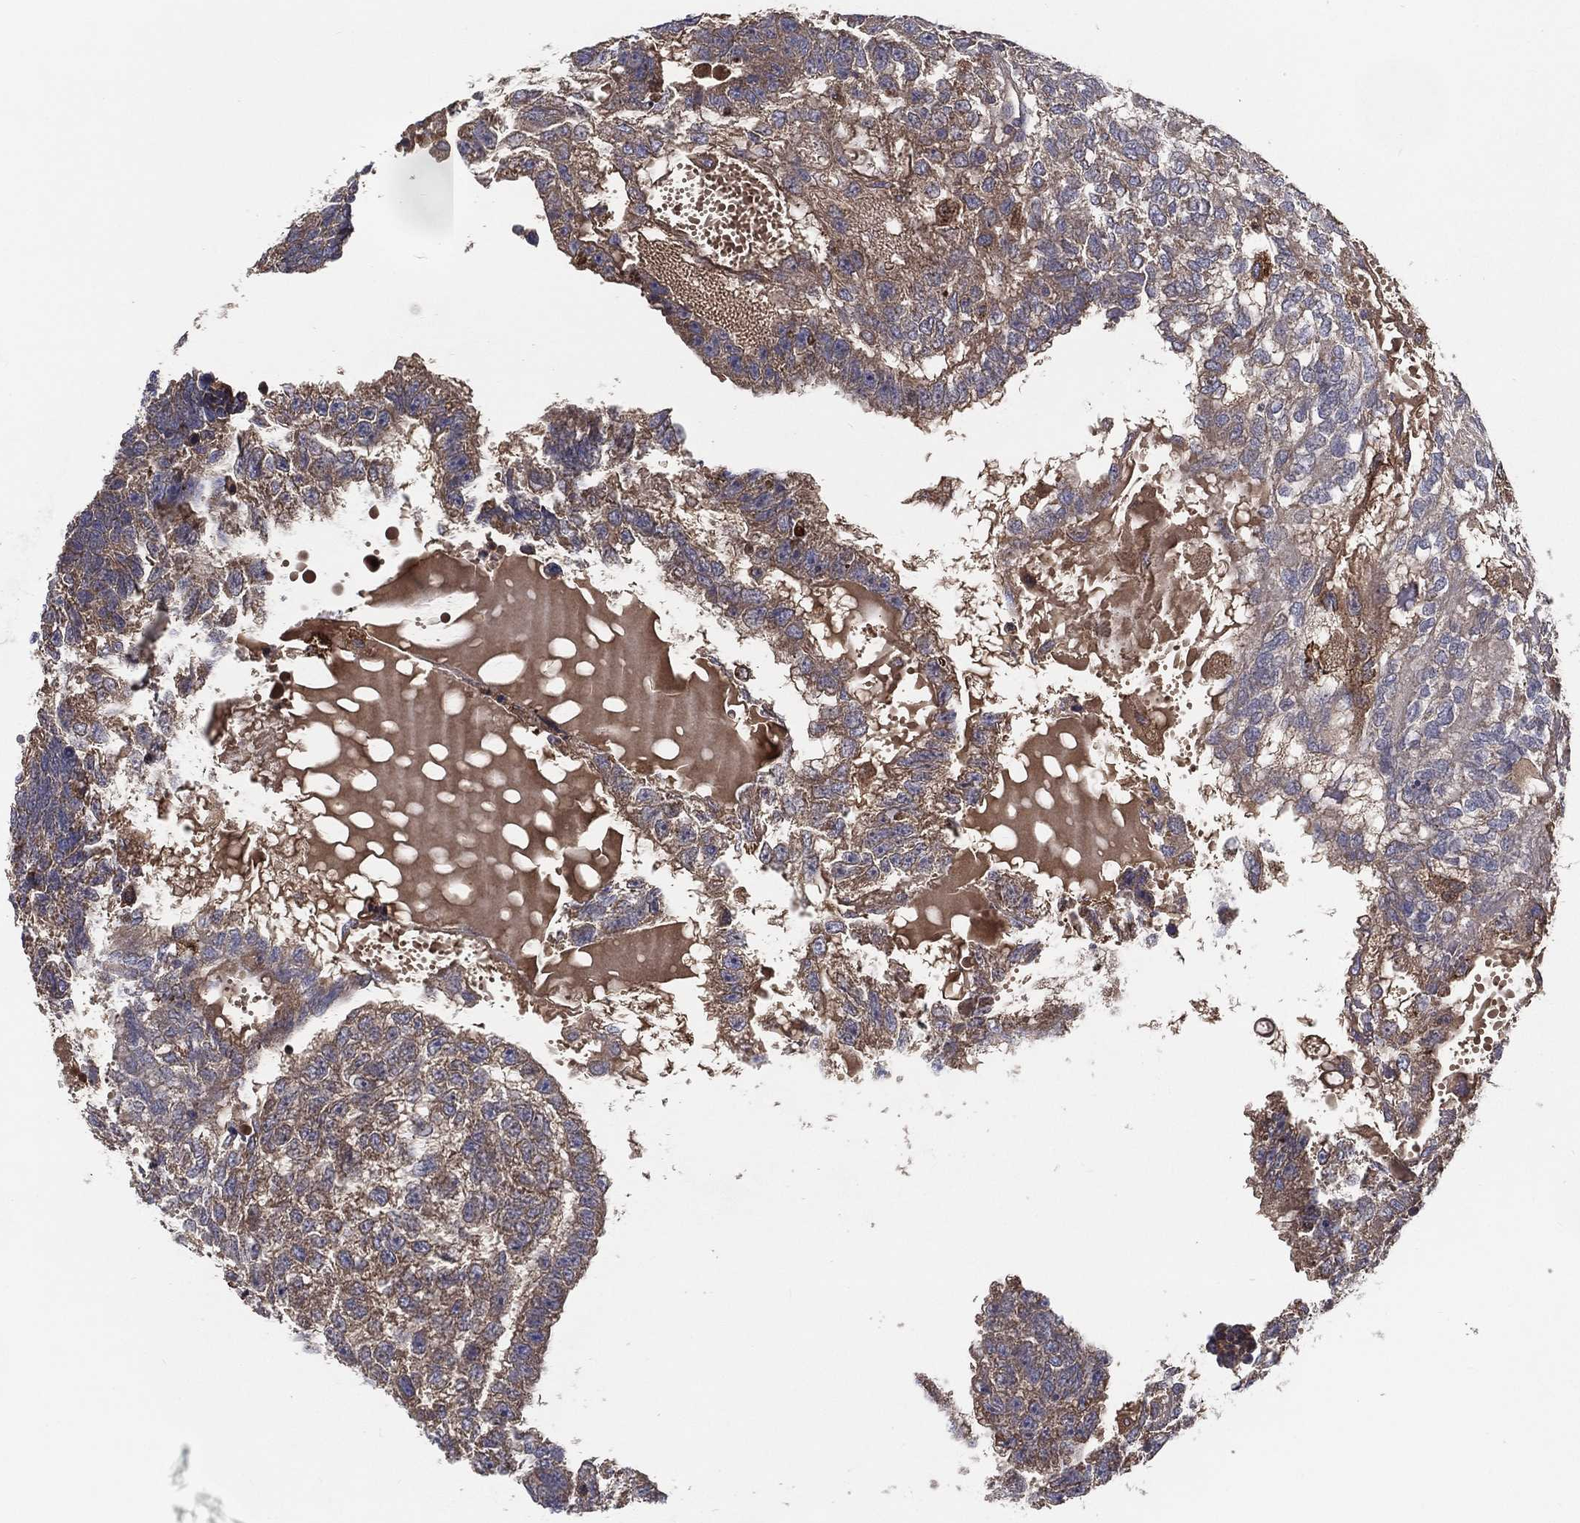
{"staining": {"intensity": "moderate", "quantity": "<25%", "location": "cytoplasmic/membranous"}, "tissue": "testis cancer", "cell_type": "Tumor cells", "image_type": "cancer", "snomed": [{"axis": "morphology", "description": "Seminoma, NOS"}, {"axis": "morphology", "description": "Carcinoma, Embryonal, NOS"}, {"axis": "topography", "description": "Testis"}], "caption": "Protein expression analysis of testis cancer (embryonal carcinoma) shows moderate cytoplasmic/membranous expression in about <25% of tumor cells.", "gene": "MT-ND1", "patient": {"sex": "male", "age": 41}}